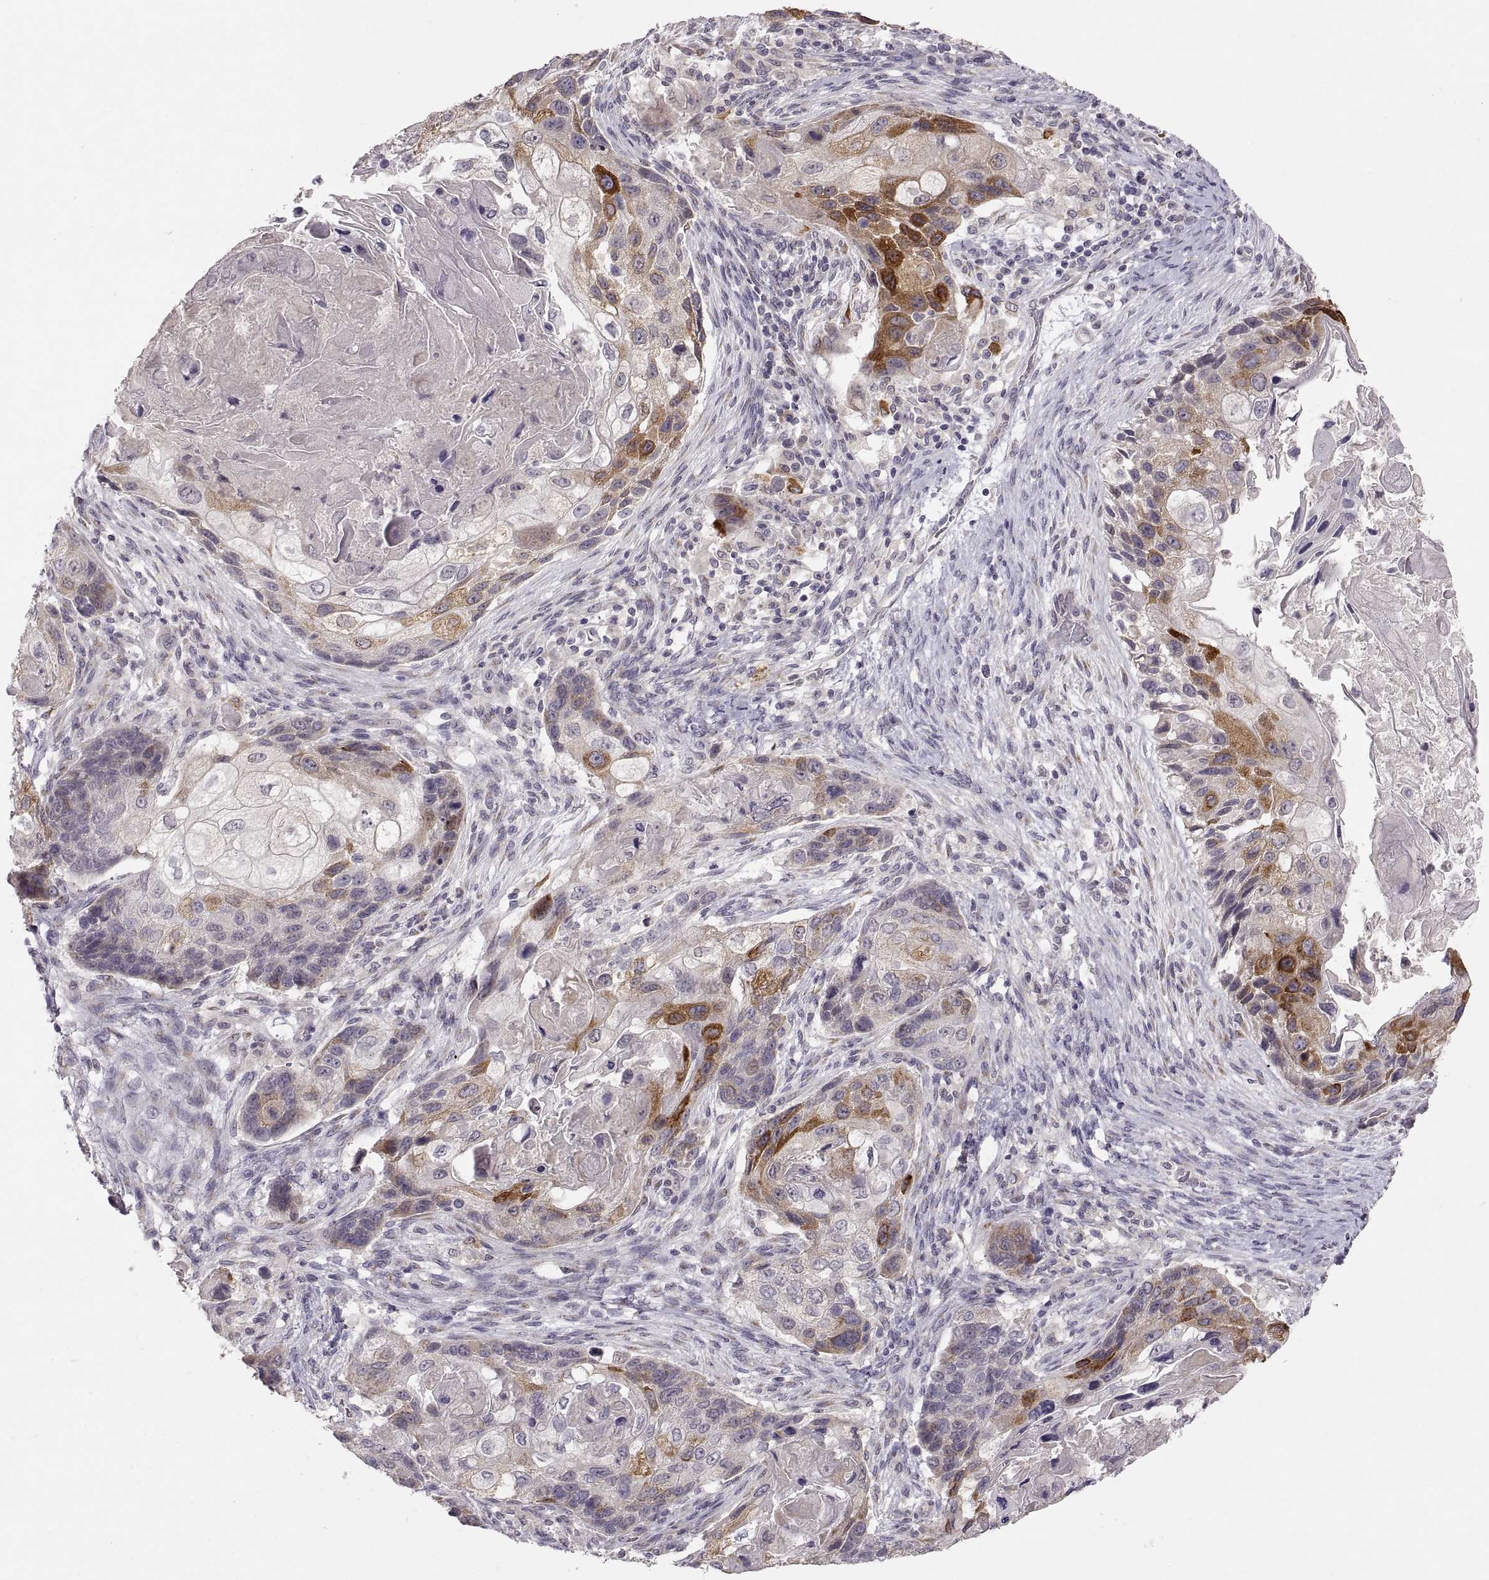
{"staining": {"intensity": "strong", "quantity": "<25%", "location": "cytoplasmic/membranous"}, "tissue": "lung cancer", "cell_type": "Tumor cells", "image_type": "cancer", "snomed": [{"axis": "morphology", "description": "Squamous cell carcinoma, NOS"}, {"axis": "topography", "description": "Lung"}], "caption": "Immunohistochemical staining of human lung cancer (squamous cell carcinoma) displays strong cytoplasmic/membranous protein positivity in approximately <25% of tumor cells. The staining was performed using DAB to visualize the protein expression in brown, while the nuclei were stained in blue with hematoxylin (Magnification: 20x).", "gene": "HMGCR", "patient": {"sex": "male", "age": 69}}